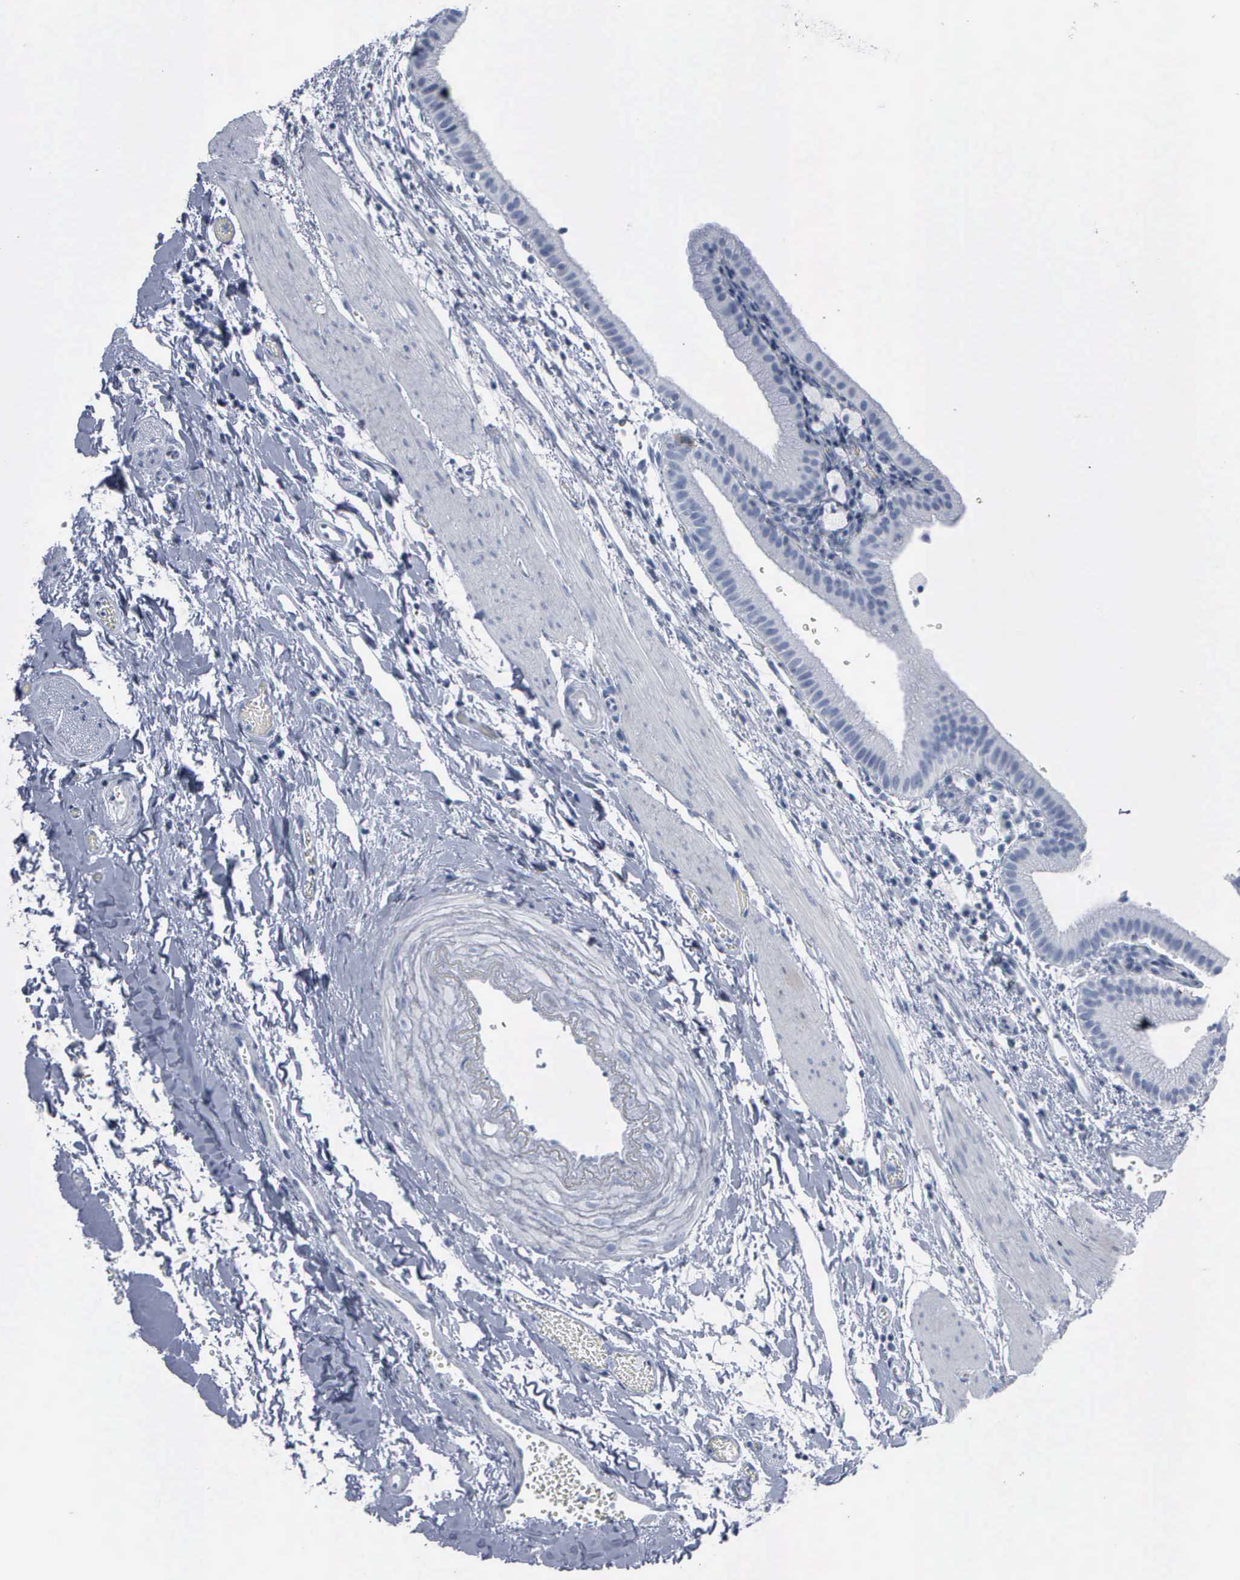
{"staining": {"intensity": "moderate", "quantity": "<25%", "location": "nuclear"}, "tissue": "gallbladder", "cell_type": "Glandular cells", "image_type": "normal", "snomed": [{"axis": "morphology", "description": "Normal tissue, NOS"}, {"axis": "topography", "description": "Gallbladder"}], "caption": "Gallbladder stained with DAB IHC displays low levels of moderate nuclear positivity in approximately <25% of glandular cells.", "gene": "CCNB1", "patient": {"sex": "female", "age": 48}}